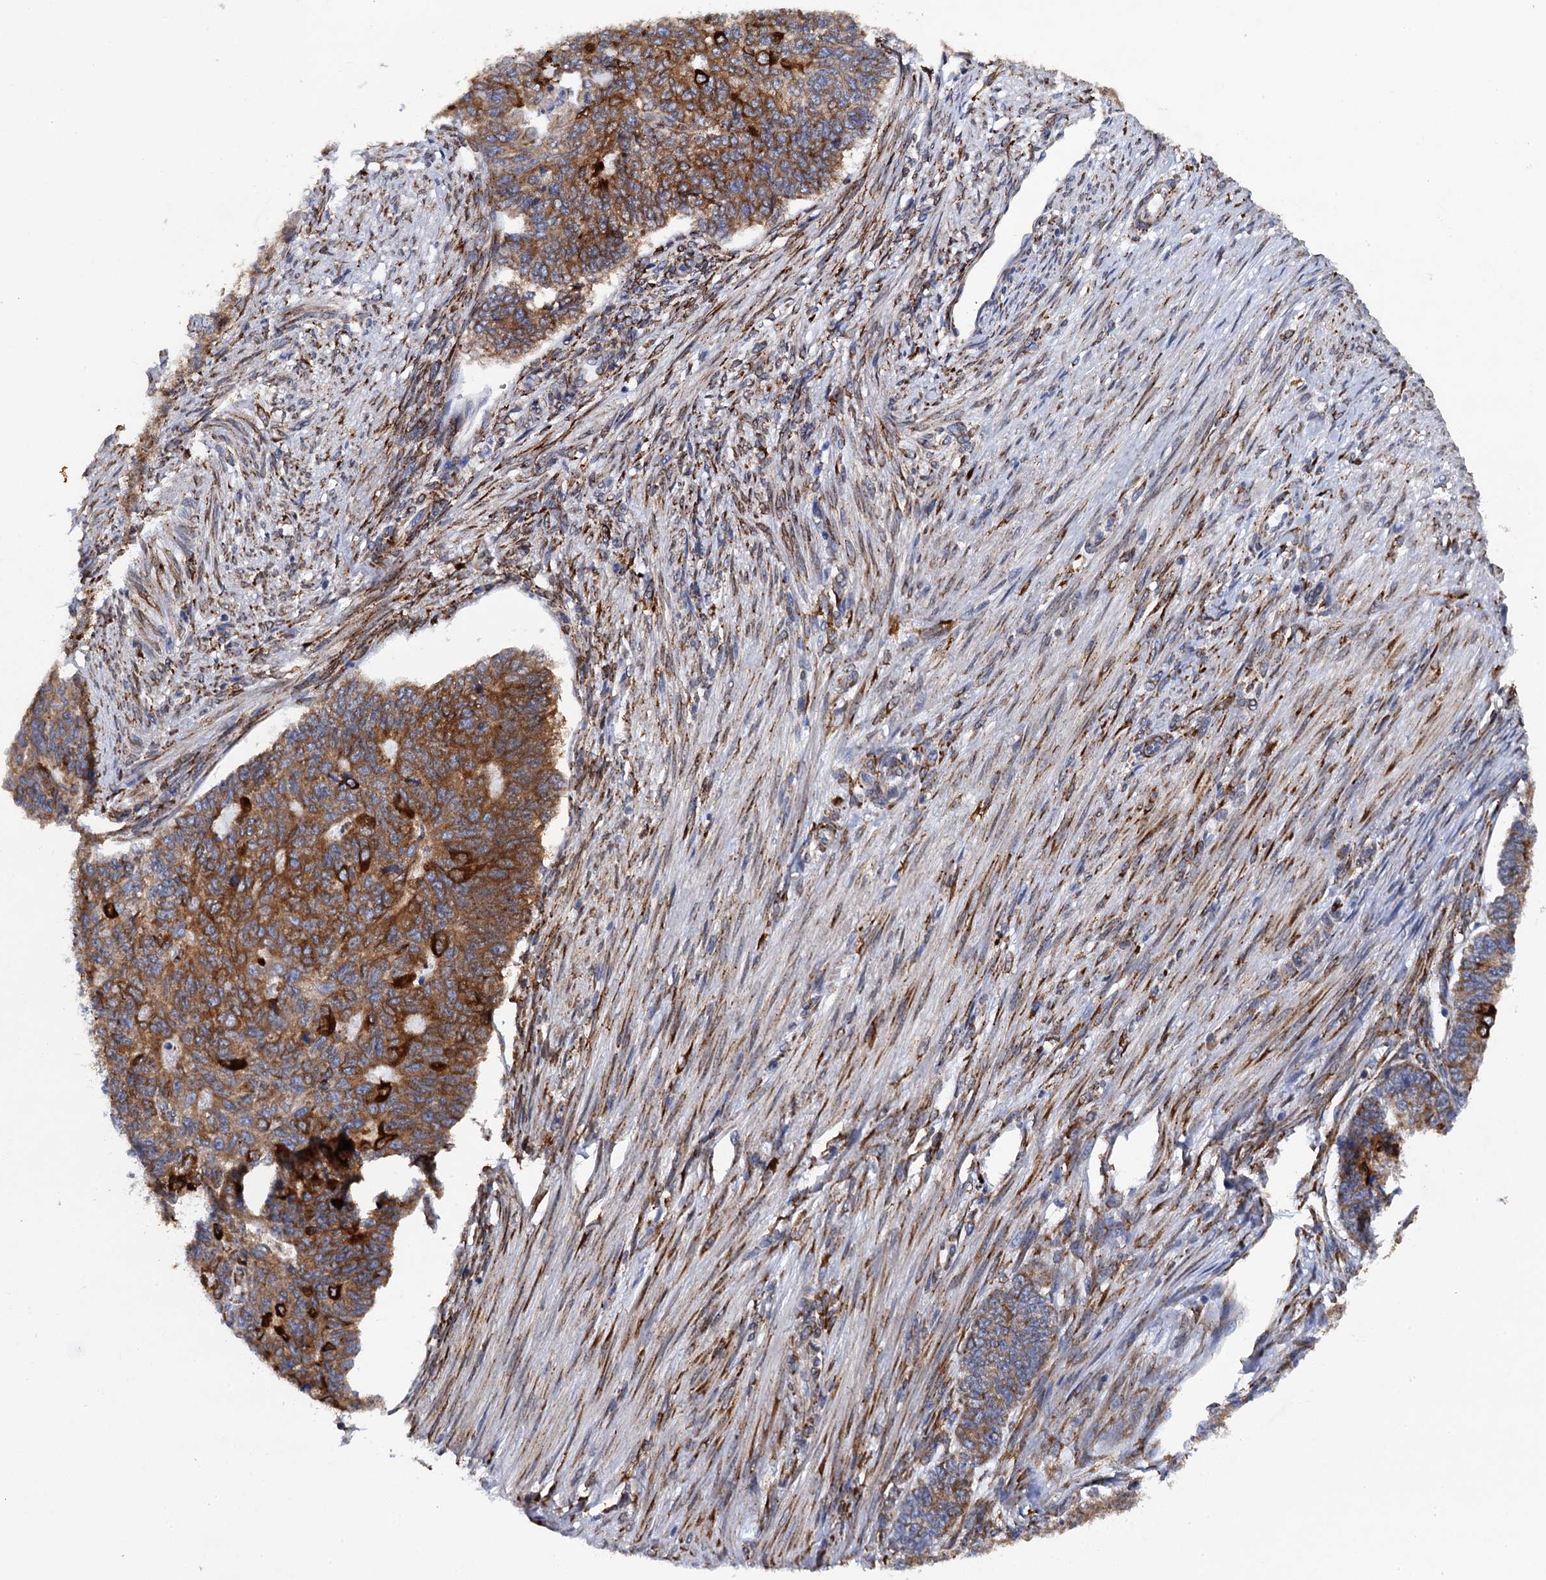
{"staining": {"intensity": "strong", "quantity": ">75%", "location": "cytoplasmic/membranous"}, "tissue": "endometrial cancer", "cell_type": "Tumor cells", "image_type": "cancer", "snomed": [{"axis": "morphology", "description": "Adenocarcinoma, NOS"}, {"axis": "topography", "description": "Endometrium"}], "caption": "High-magnification brightfield microscopy of endometrial cancer stained with DAB (brown) and counterstained with hematoxylin (blue). tumor cells exhibit strong cytoplasmic/membranous expression is present in about>75% of cells.", "gene": "POGLUT3", "patient": {"sex": "female", "age": 32}}